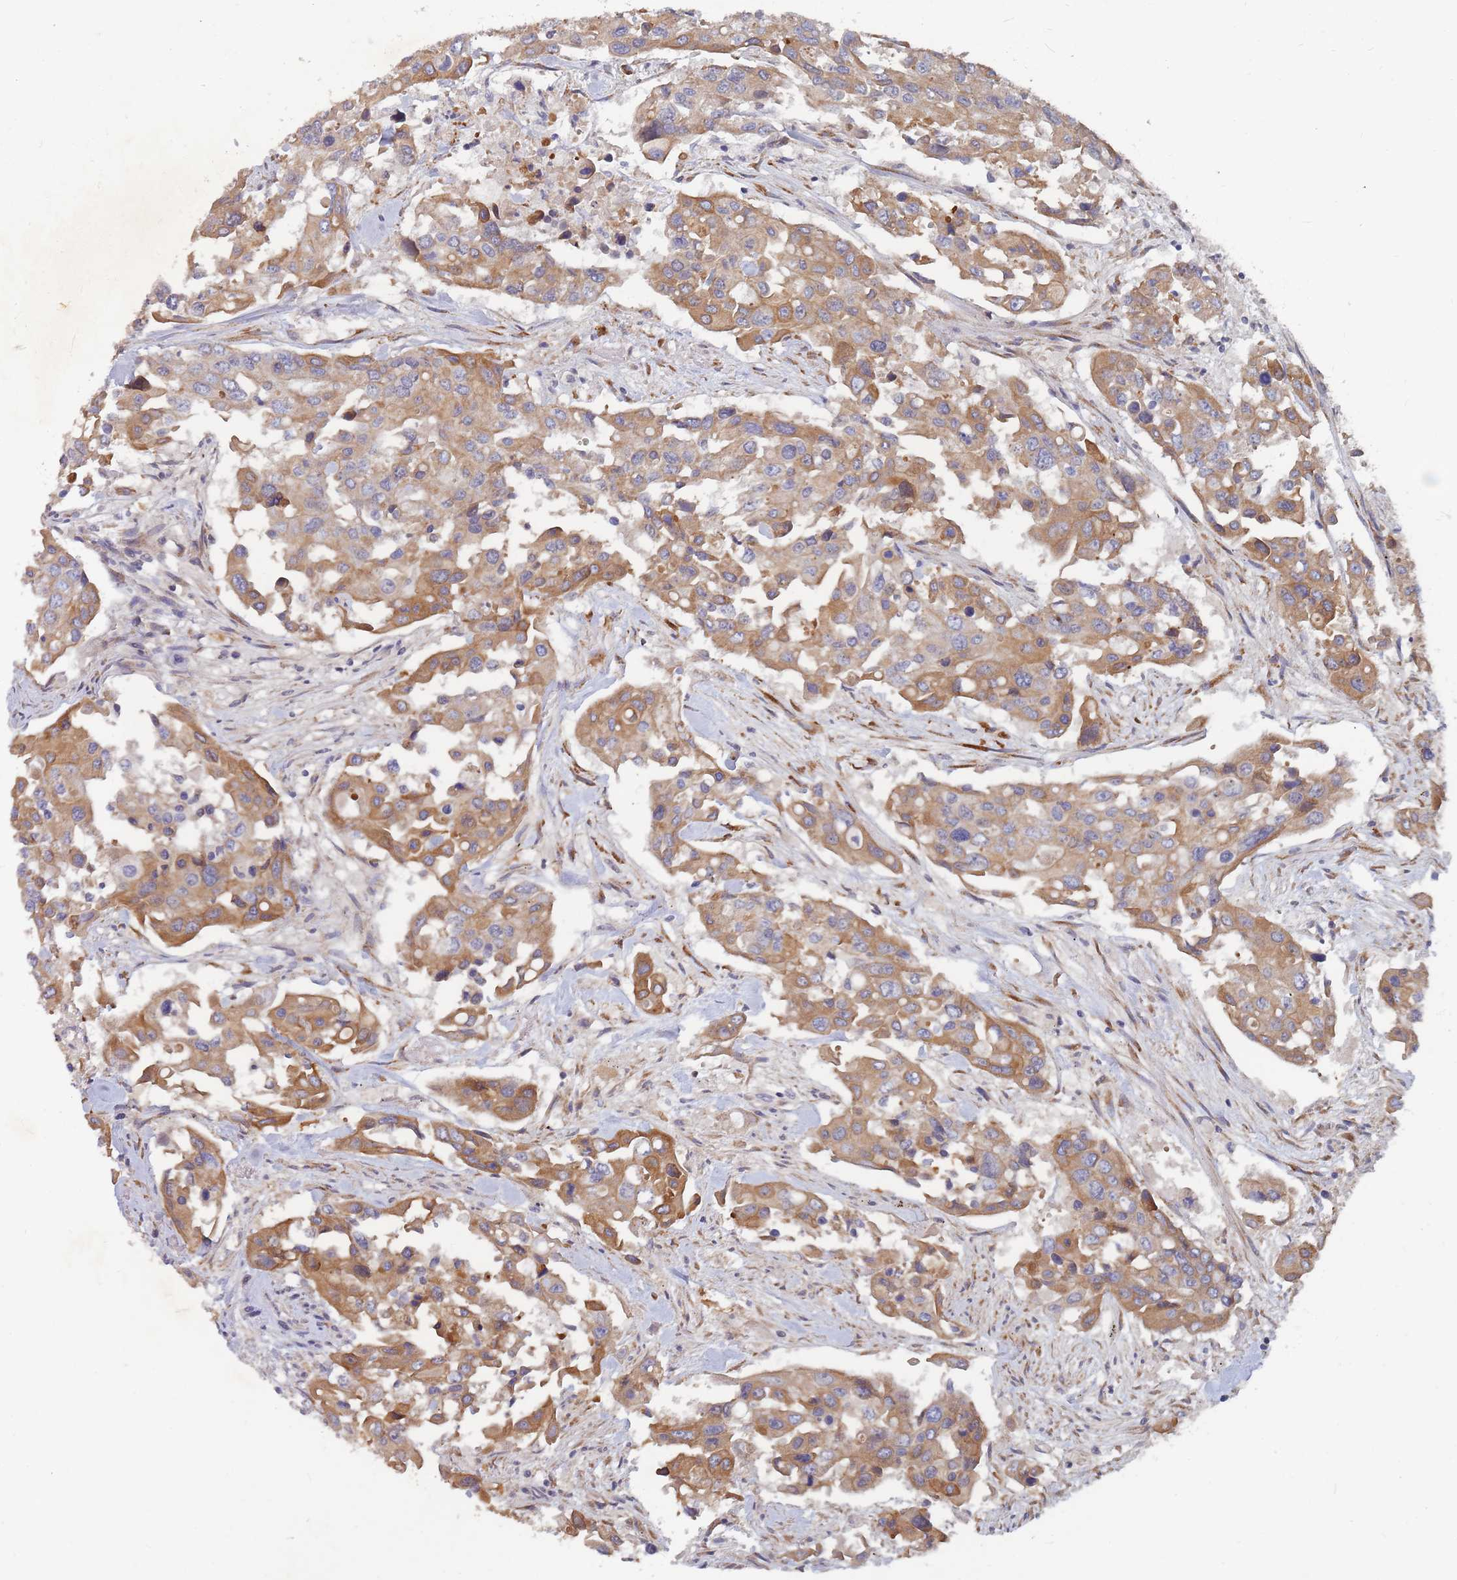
{"staining": {"intensity": "moderate", "quantity": ">75%", "location": "cytoplasmic/membranous"}, "tissue": "colorectal cancer", "cell_type": "Tumor cells", "image_type": "cancer", "snomed": [{"axis": "morphology", "description": "Adenocarcinoma, NOS"}, {"axis": "topography", "description": "Colon"}], "caption": "Moderate cytoplasmic/membranous expression for a protein is appreciated in approximately >75% of tumor cells of adenocarcinoma (colorectal) using immunohistochemistry (IHC).", "gene": "SLC35F5", "patient": {"sex": "male", "age": 77}}